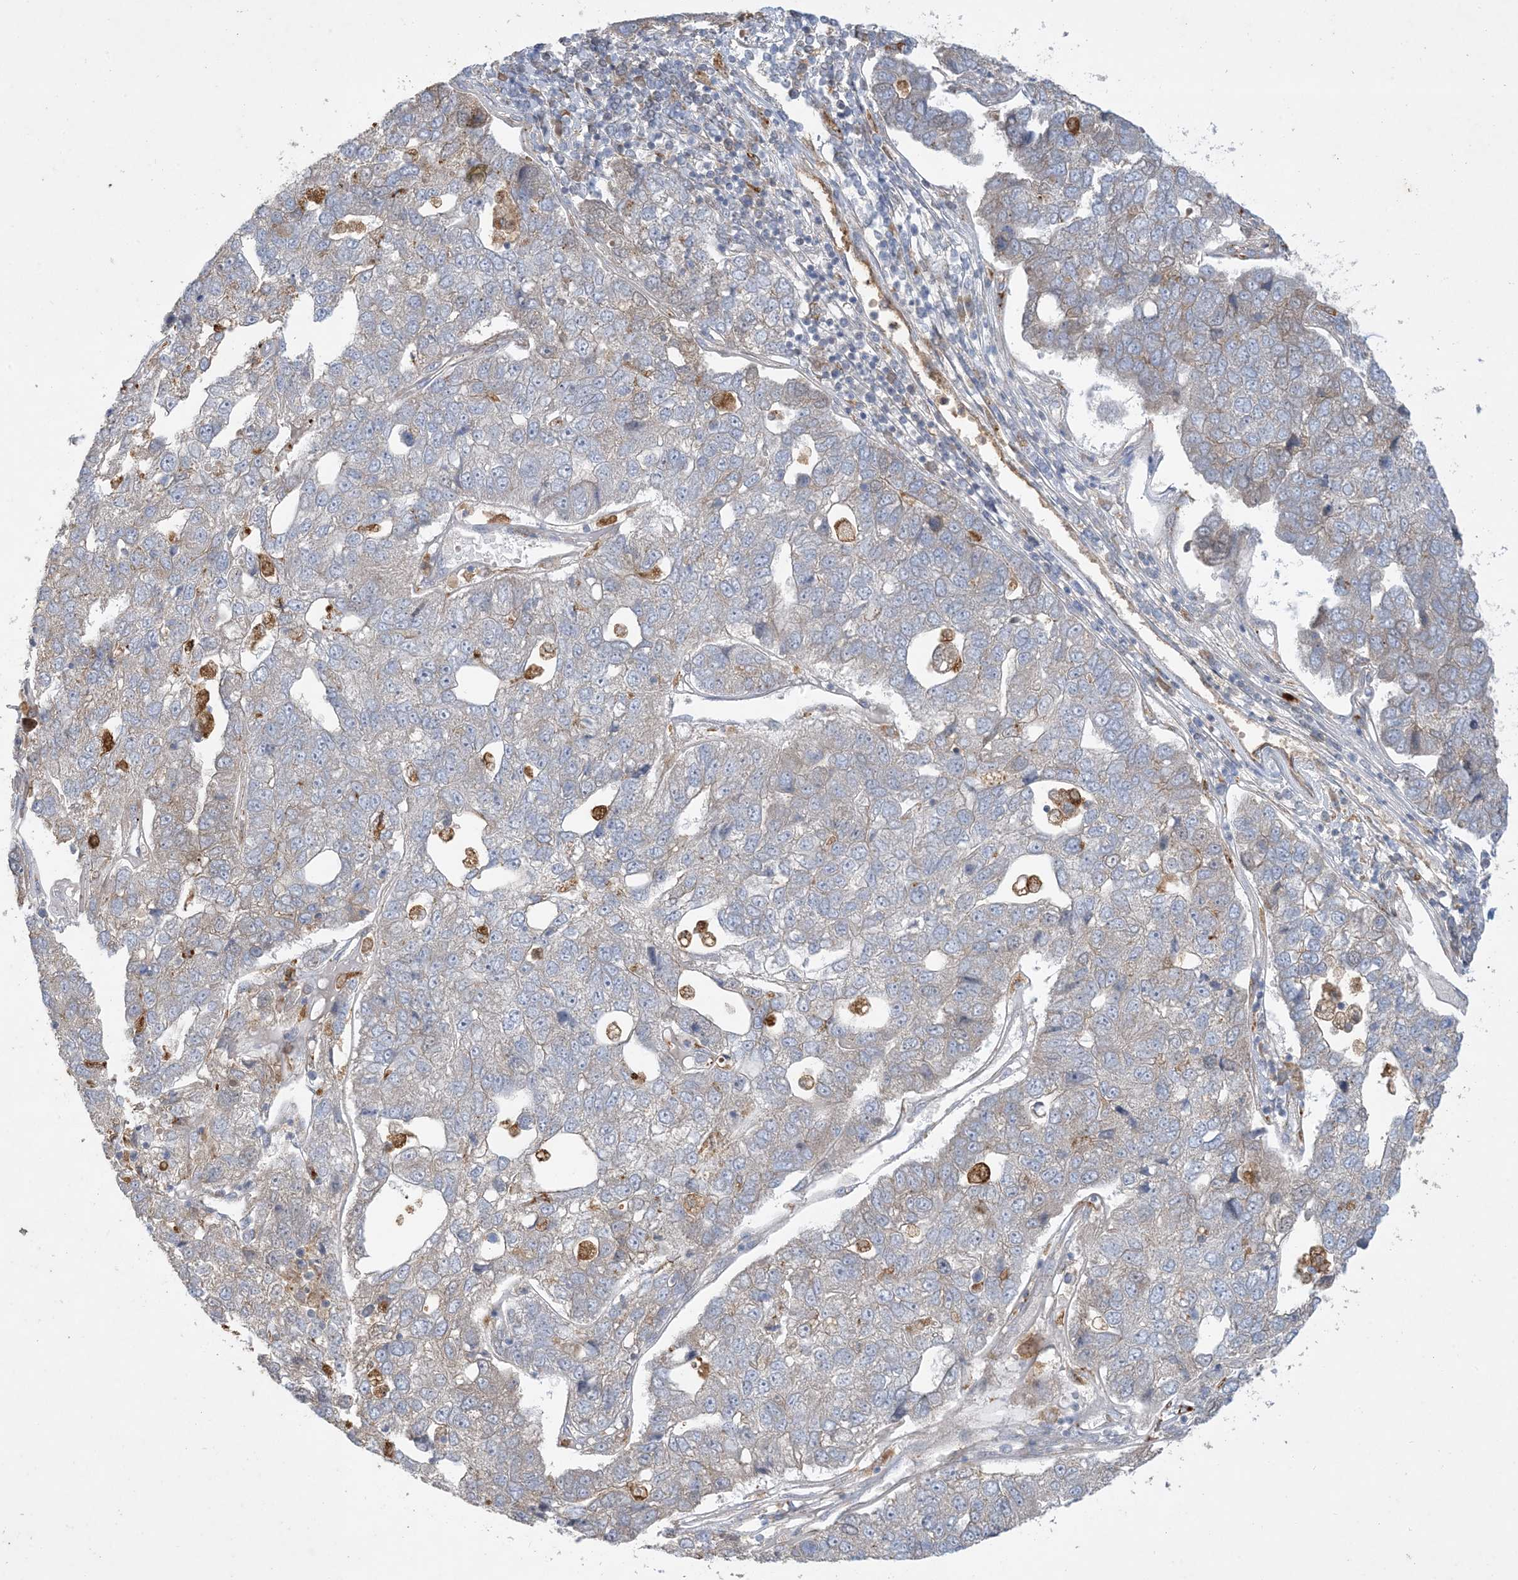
{"staining": {"intensity": "negative", "quantity": "none", "location": "none"}, "tissue": "pancreatic cancer", "cell_type": "Tumor cells", "image_type": "cancer", "snomed": [{"axis": "morphology", "description": "Adenocarcinoma, NOS"}, {"axis": "topography", "description": "Pancreas"}], "caption": "This is an immunohistochemistry histopathology image of pancreatic cancer (adenocarcinoma). There is no expression in tumor cells.", "gene": "MRPS18A", "patient": {"sex": "female", "age": 61}}